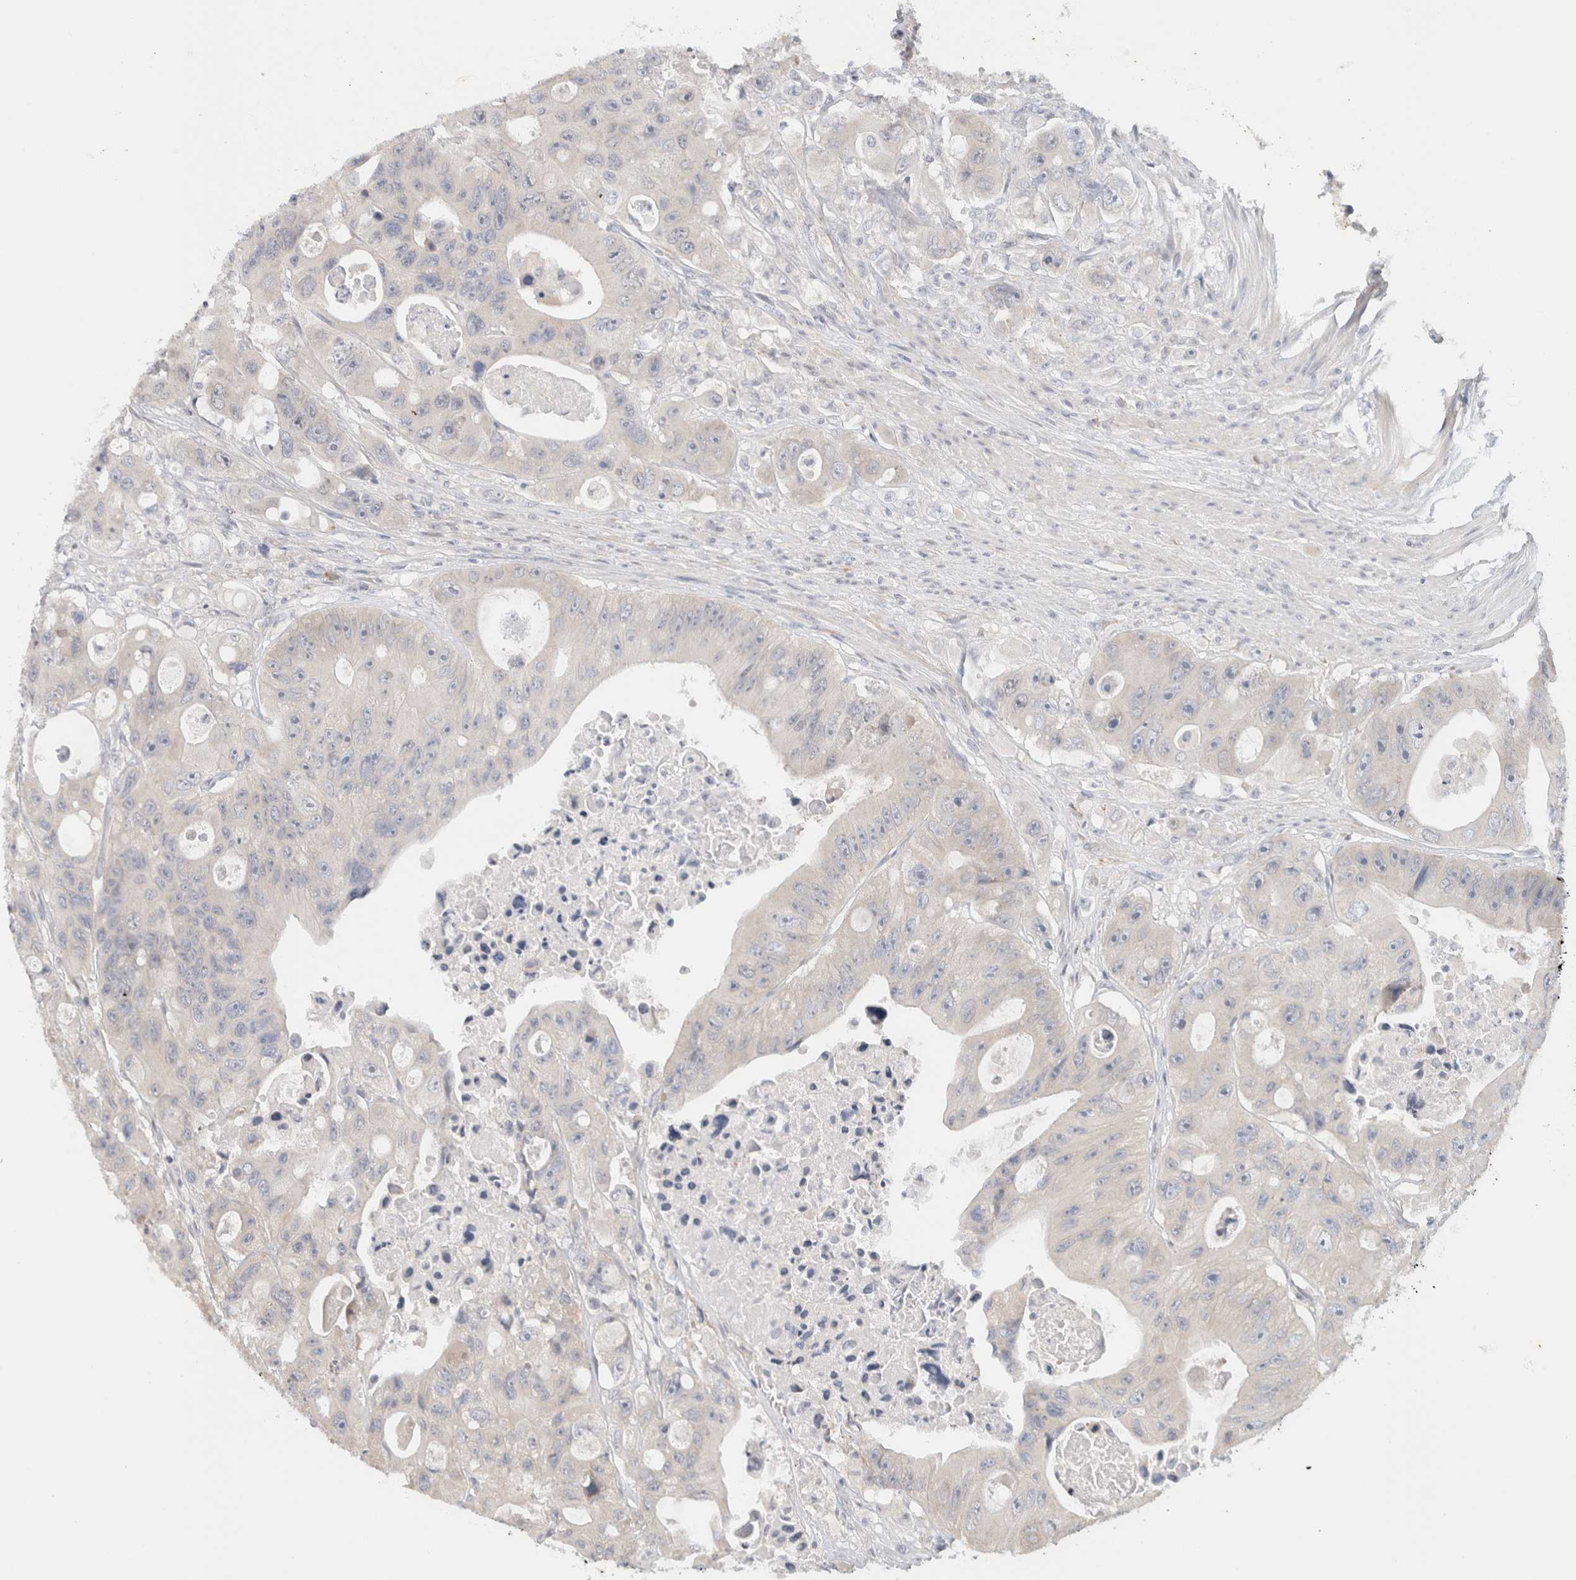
{"staining": {"intensity": "negative", "quantity": "none", "location": "none"}, "tissue": "colorectal cancer", "cell_type": "Tumor cells", "image_type": "cancer", "snomed": [{"axis": "morphology", "description": "Adenocarcinoma, NOS"}, {"axis": "topography", "description": "Colon"}], "caption": "Tumor cells are negative for brown protein staining in colorectal cancer.", "gene": "SPRTN", "patient": {"sex": "female", "age": 46}}